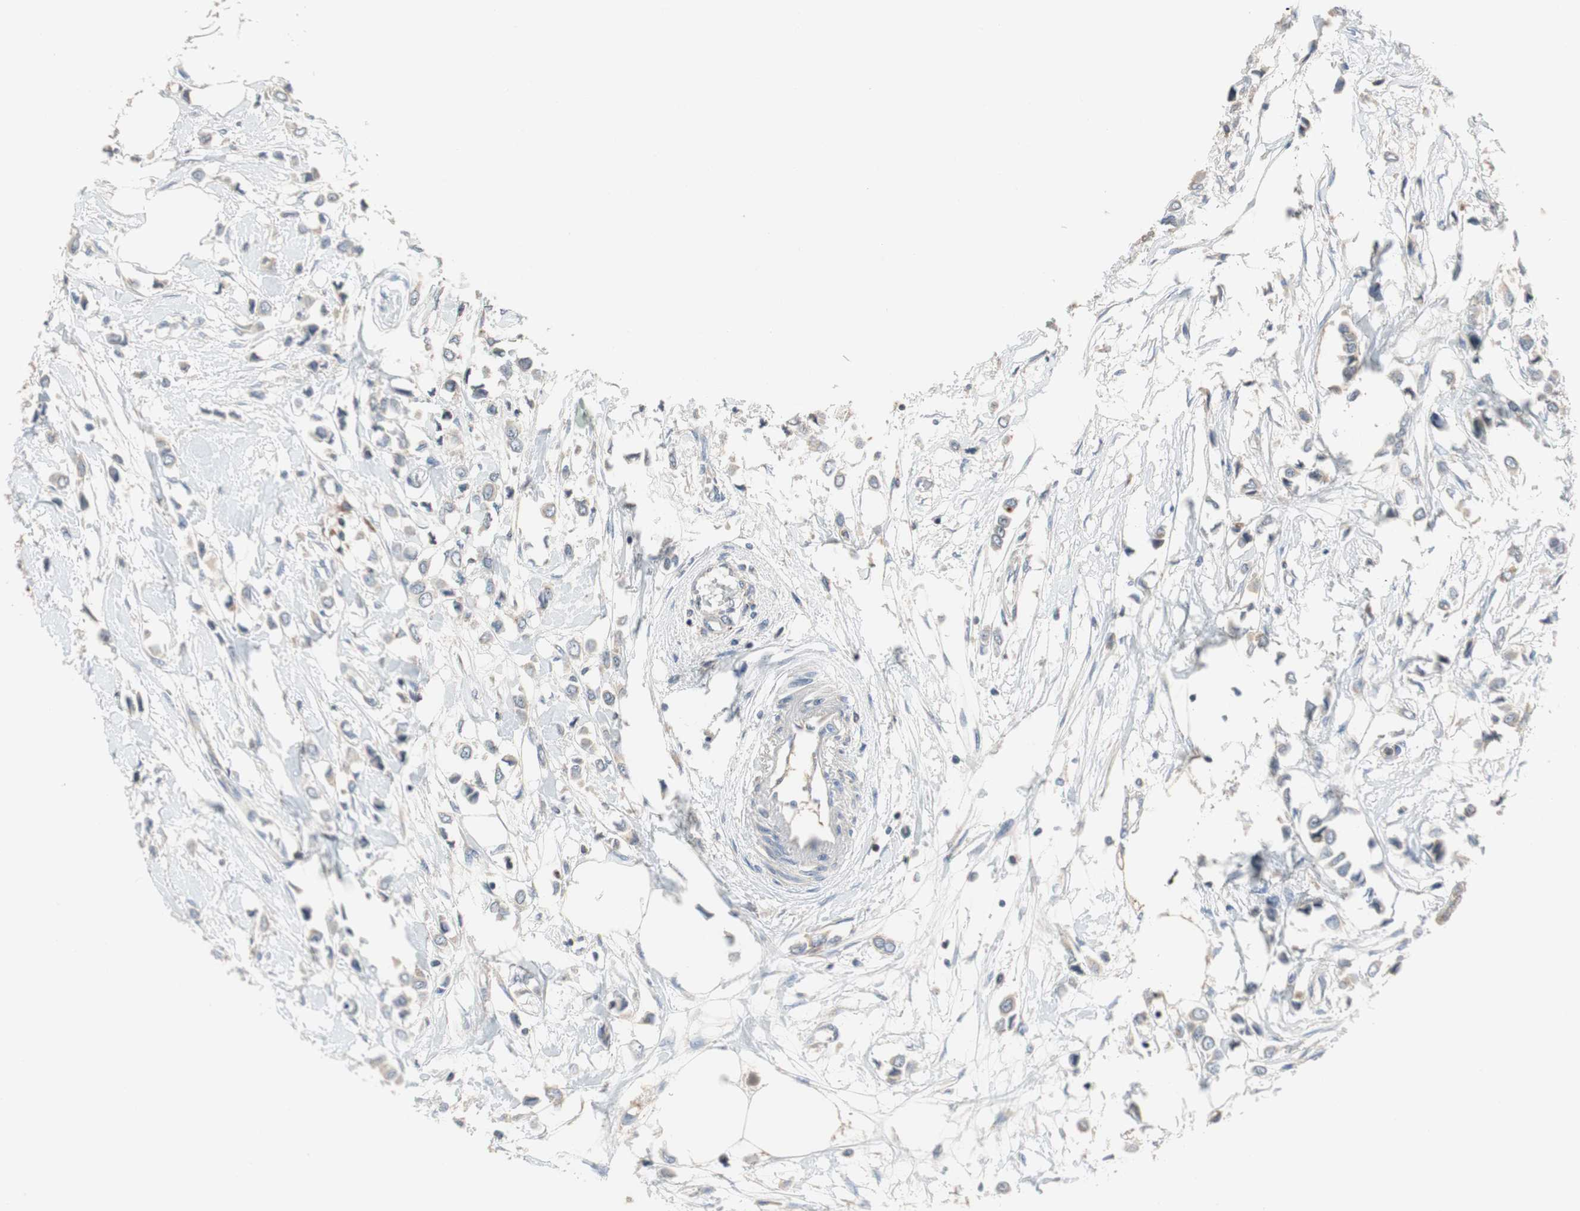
{"staining": {"intensity": "negative", "quantity": "none", "location": "none"}, "tissue": "breast cancer", "cell_type": "Tumor cells", "image_type": "cancer", "snomed": [{"axis": "morphology", "description": "Lobular carcinoma"}, {"axis": "topography", "description": "Breast"}], "caption": "This is an immunohistochemistry histopathology image of breast lobular carcinoma. There is no expression in tumor cells.", "gene": "ALPL", "patient": {"sex": "female", "age": 51}}